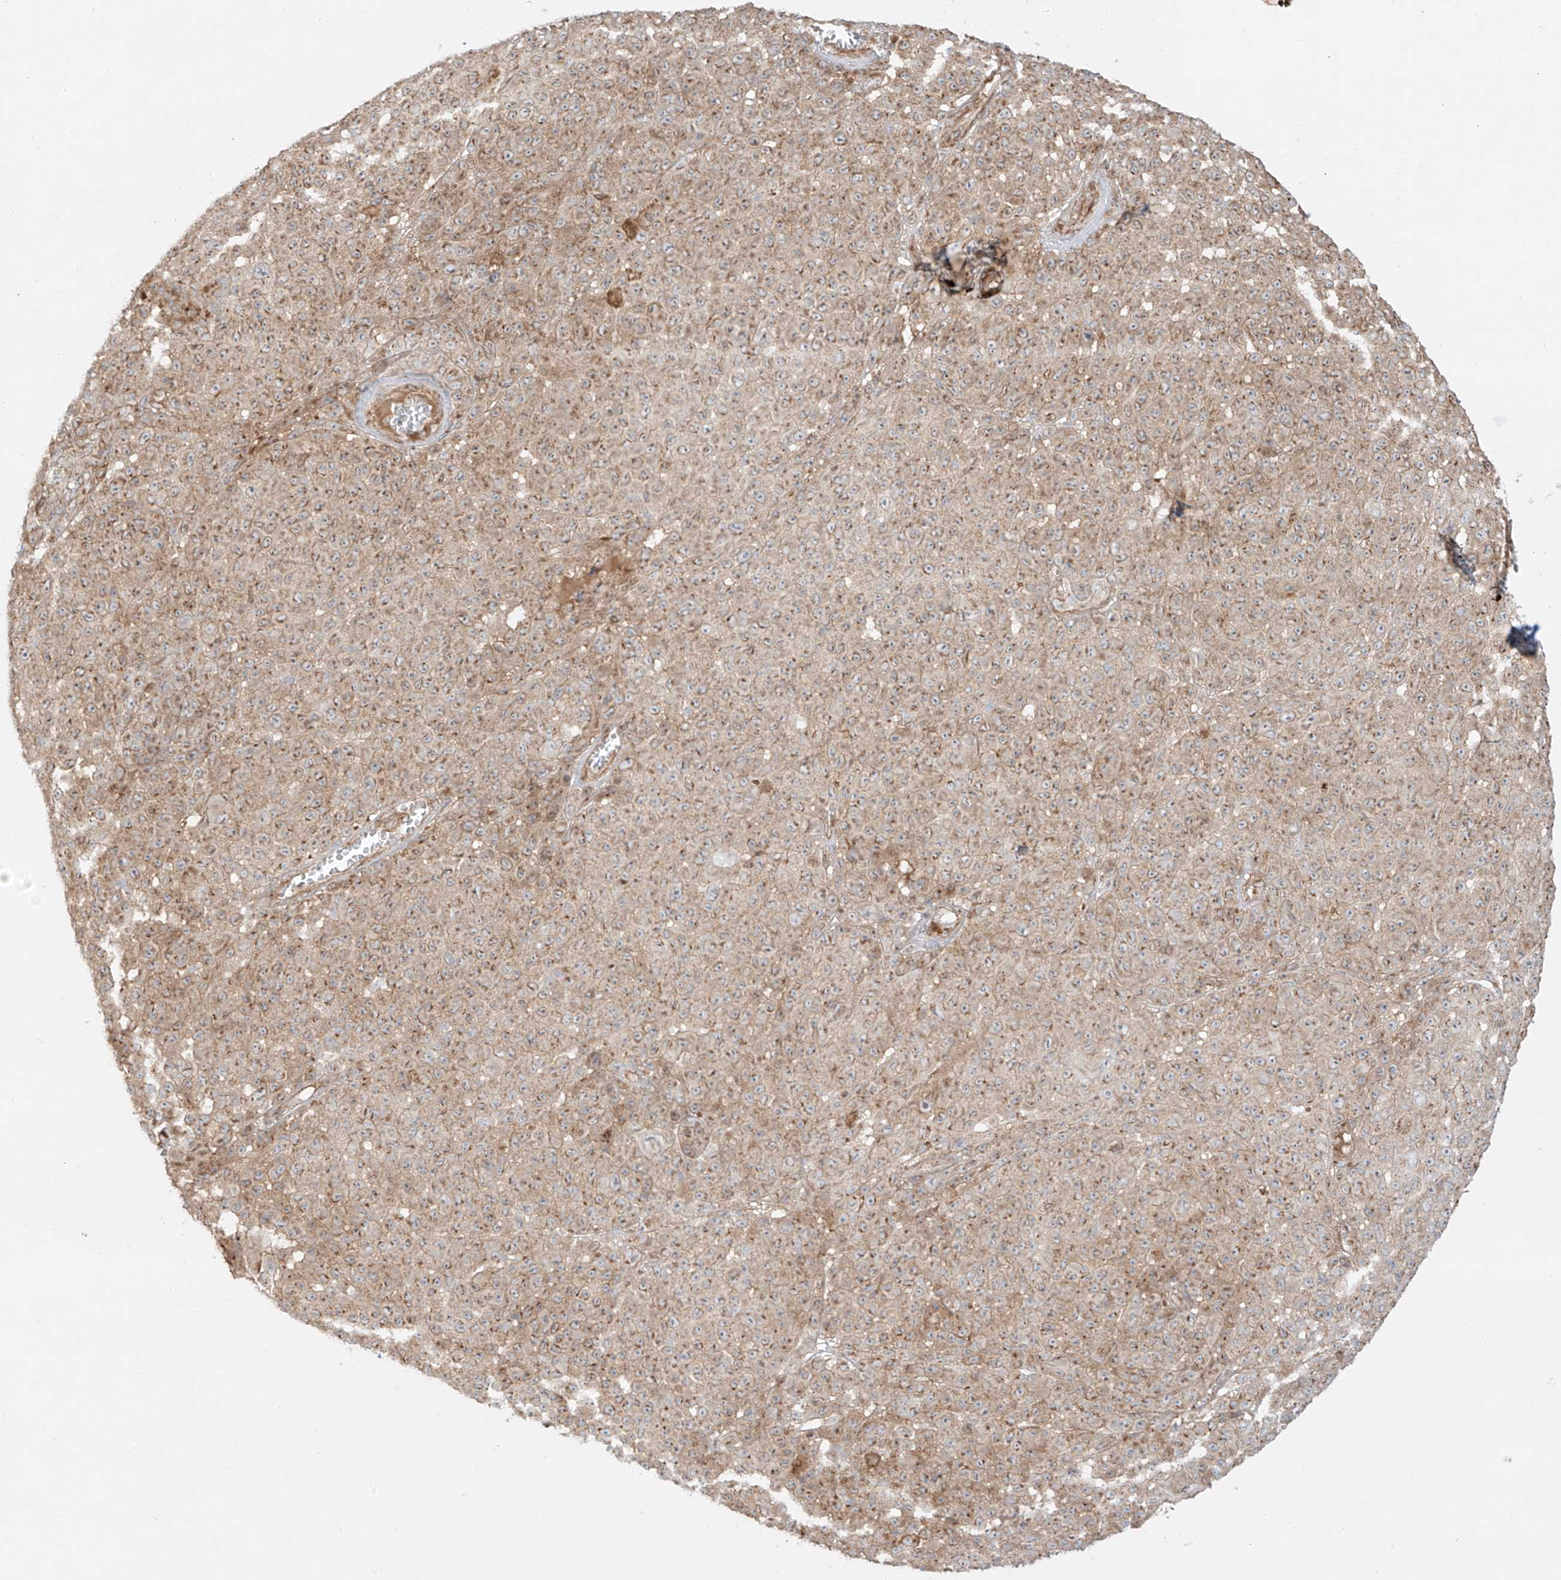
{"staining": {"intensity": "weak", "quantity": ">75%", "location": "cytoplasmic/membranous"}, "tissue": "melanoma", "cell_type": "Tumor cells", "image_type": "cancer", "snomed": [{"axis": "morphology", "description": "Malignant melanoma, NOS"}, {"axis": "topography", "description": "Skin"}], "caption": "IHC histopathology image of neoplastic tissue: human malignant melanoma stained using immunohistochemistry shows low levels of weak protein expression localized specifically in the cytoplasmic/membranous of tumor cells, appearing as a cytoplasmic/membranous brown color.", "gene": "ZNF287", "patient": {"sex": "female", "age": 94}}